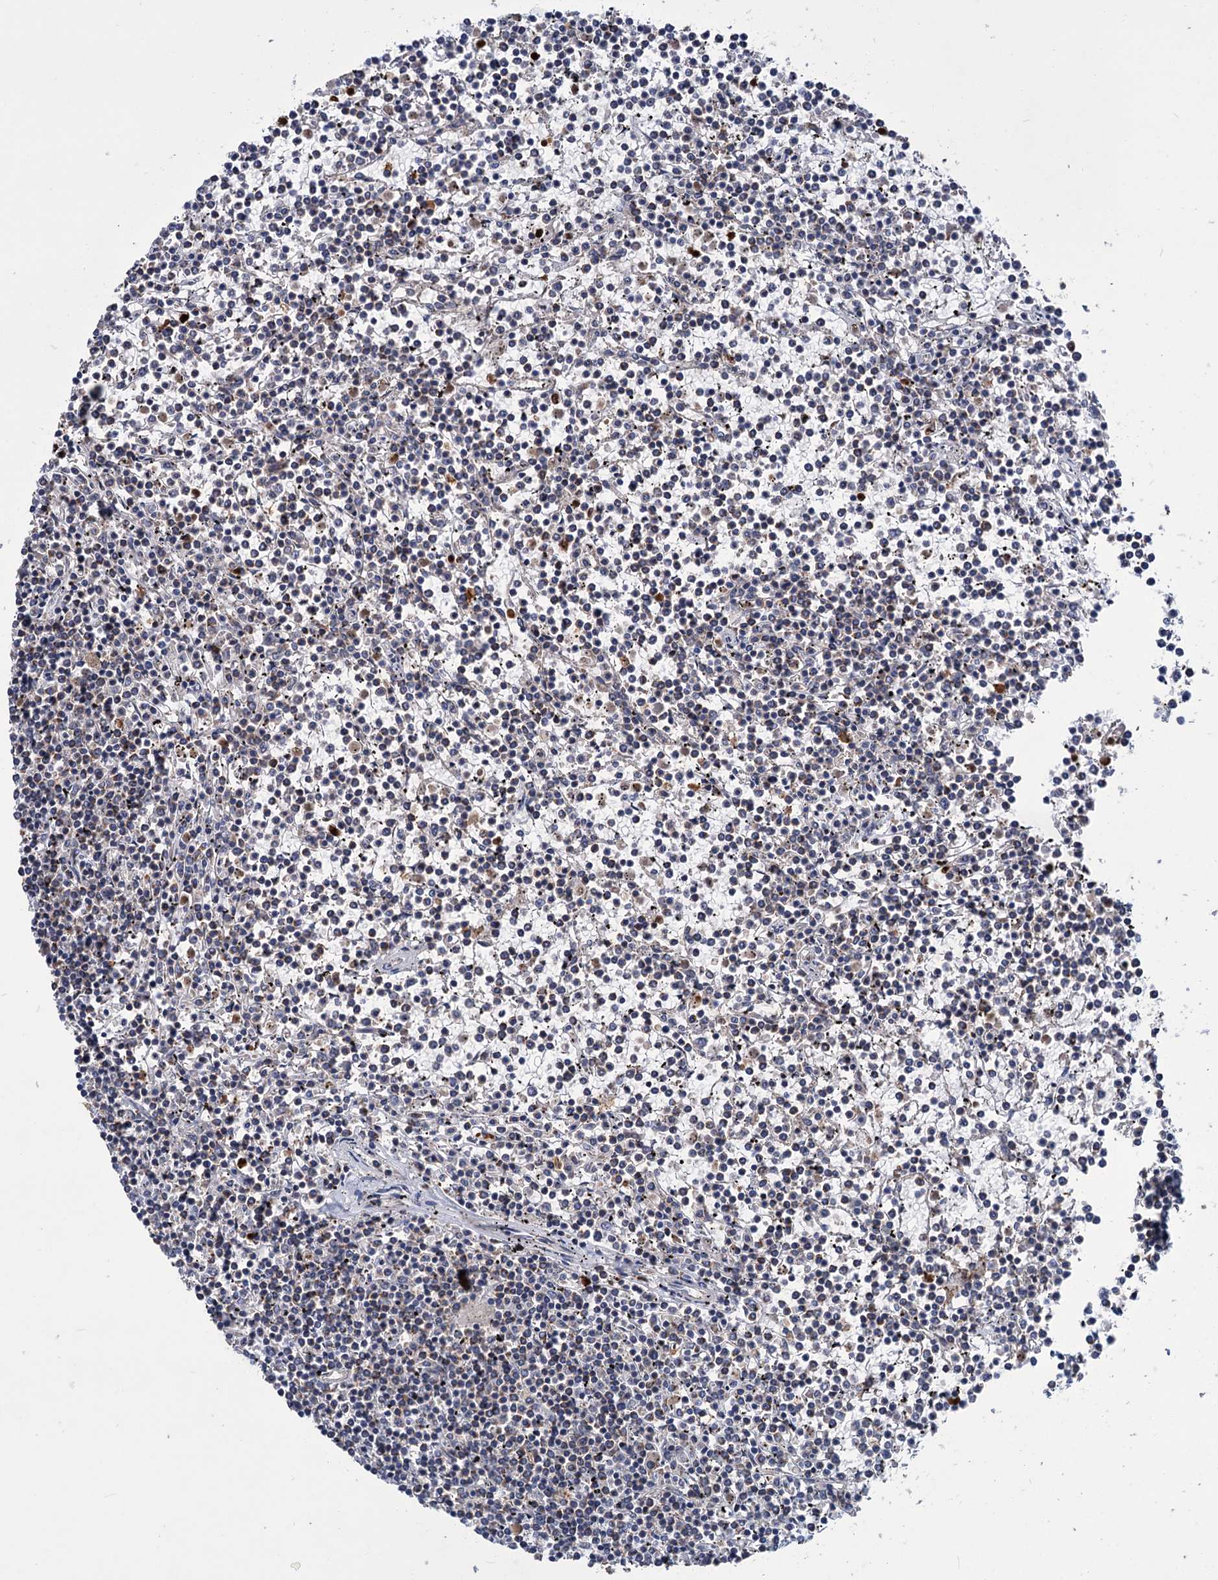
{"staining": {"intensity": "weak", "quantity": "<25%", "location": "cytoplasmic/membranous"}, "tissue": "lymphoma", "cell_type": "Tumor cells", "image_type": "cancer", "snomed": [{"axis": "morphology", "description": "Malignant lymphoma, non-Hodgkin's type, Low grade"}, {"axis": "topography", "description": "Spleen"}], "caption": "Immunohistochemistry (IHC) histopathology image of neoplastic tissue: low-grade malignant lymphoma, non-Hodgkin's type stained with DAB (3,3'-diaminobenzidine) exhibits no significant protein expression in tumor cells.", "gene": "DYNC2H1", "patient": {"sex": "female", "age": 19}}